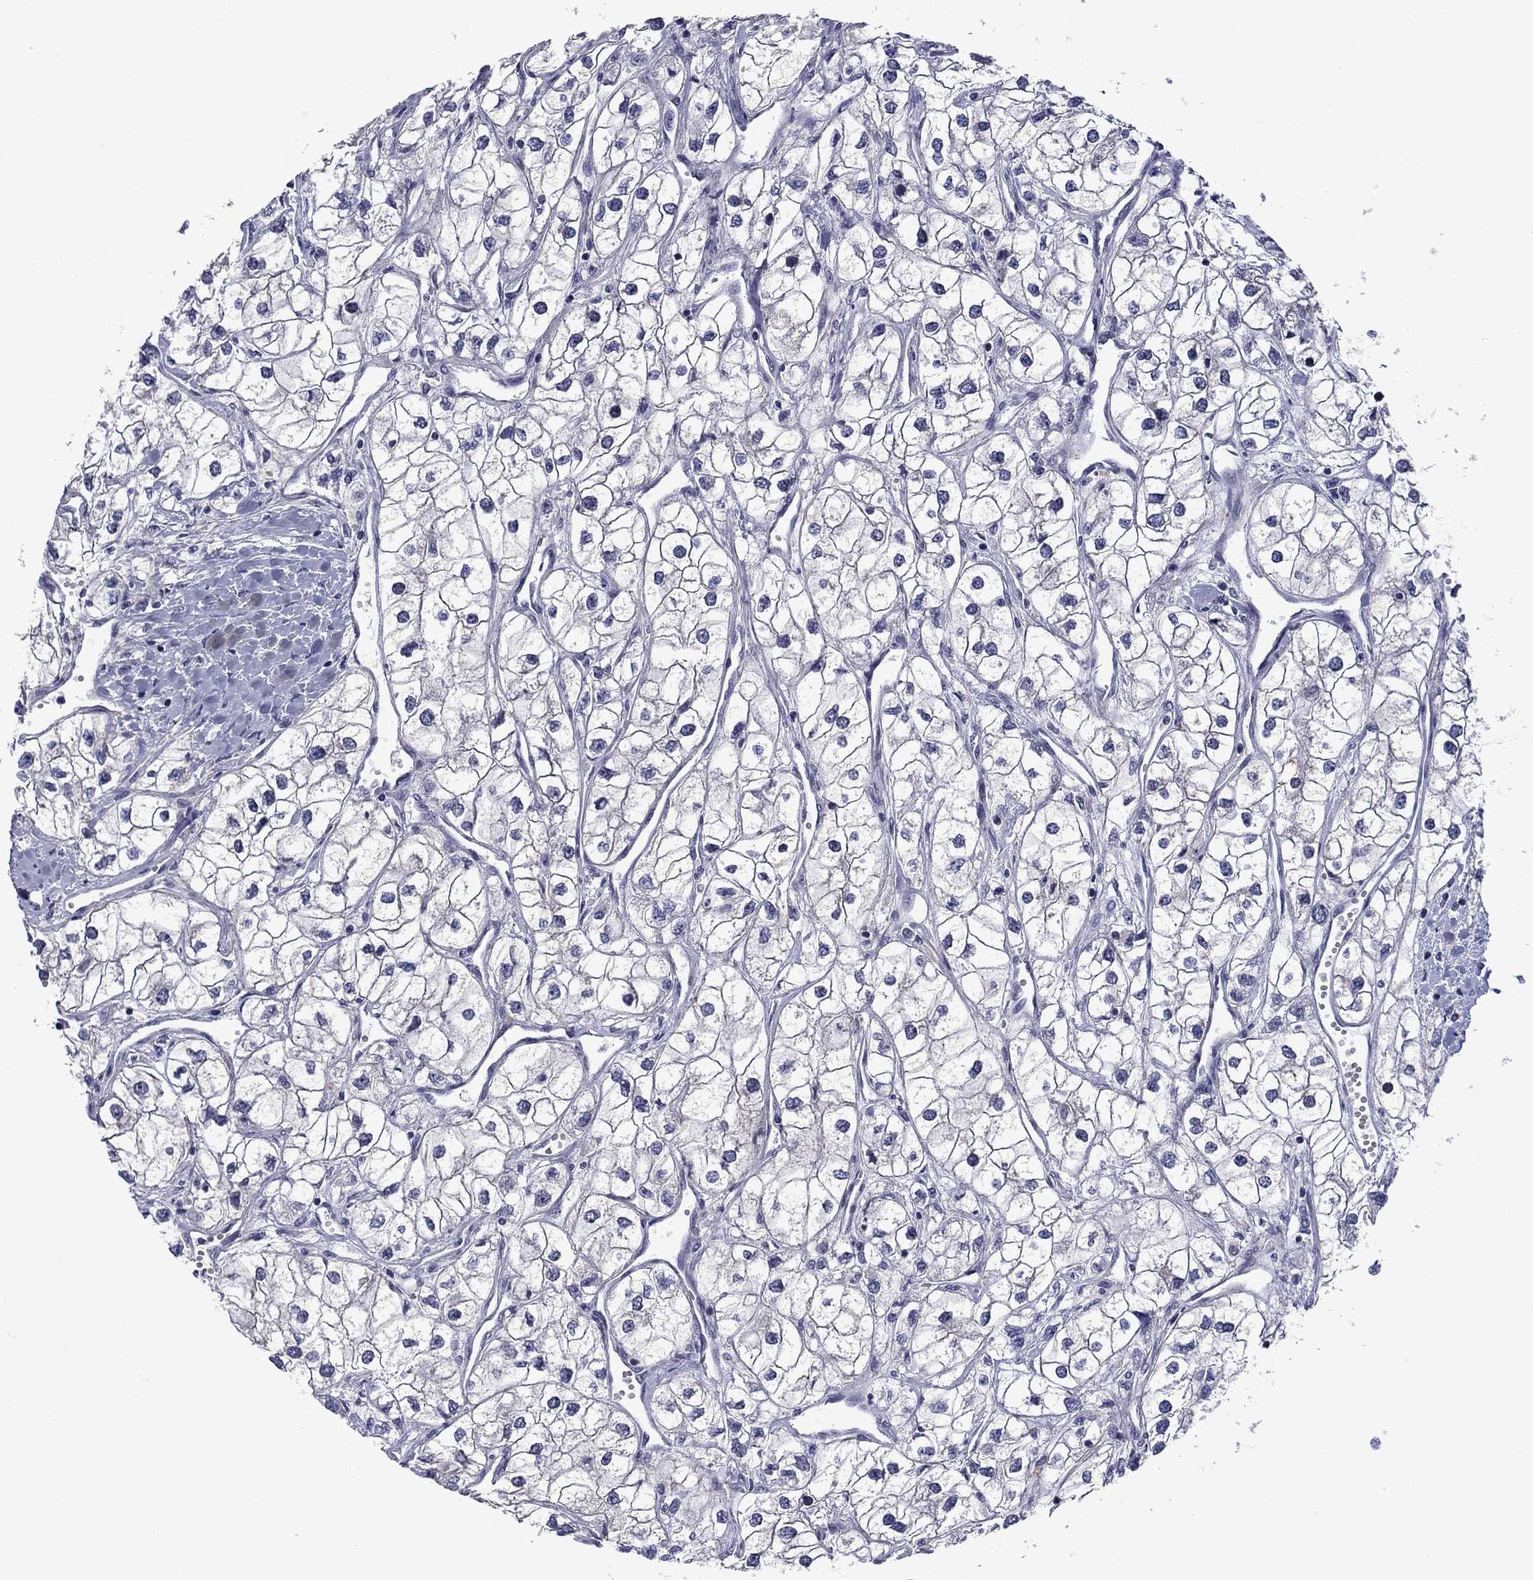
{"staining": {"intensity": "negative", "quantity": "none", "location": "none"}, "tissue": "renal cancer", "cell_type": "Tumor cells", "image_type": "cancer", "snomed": [{"axis": "morphology", "description": "Adenocarcinoma, NOS"}, {"axis": "topography", "description": "Kidney"}], "caption": "IHC image of human renal cancer (adenocarcinoma) stained for a protein (brown), which exhibits no staining in tumor cells.", "gene": "SURF2", "patient": {"sex": "male", "age": 59}}